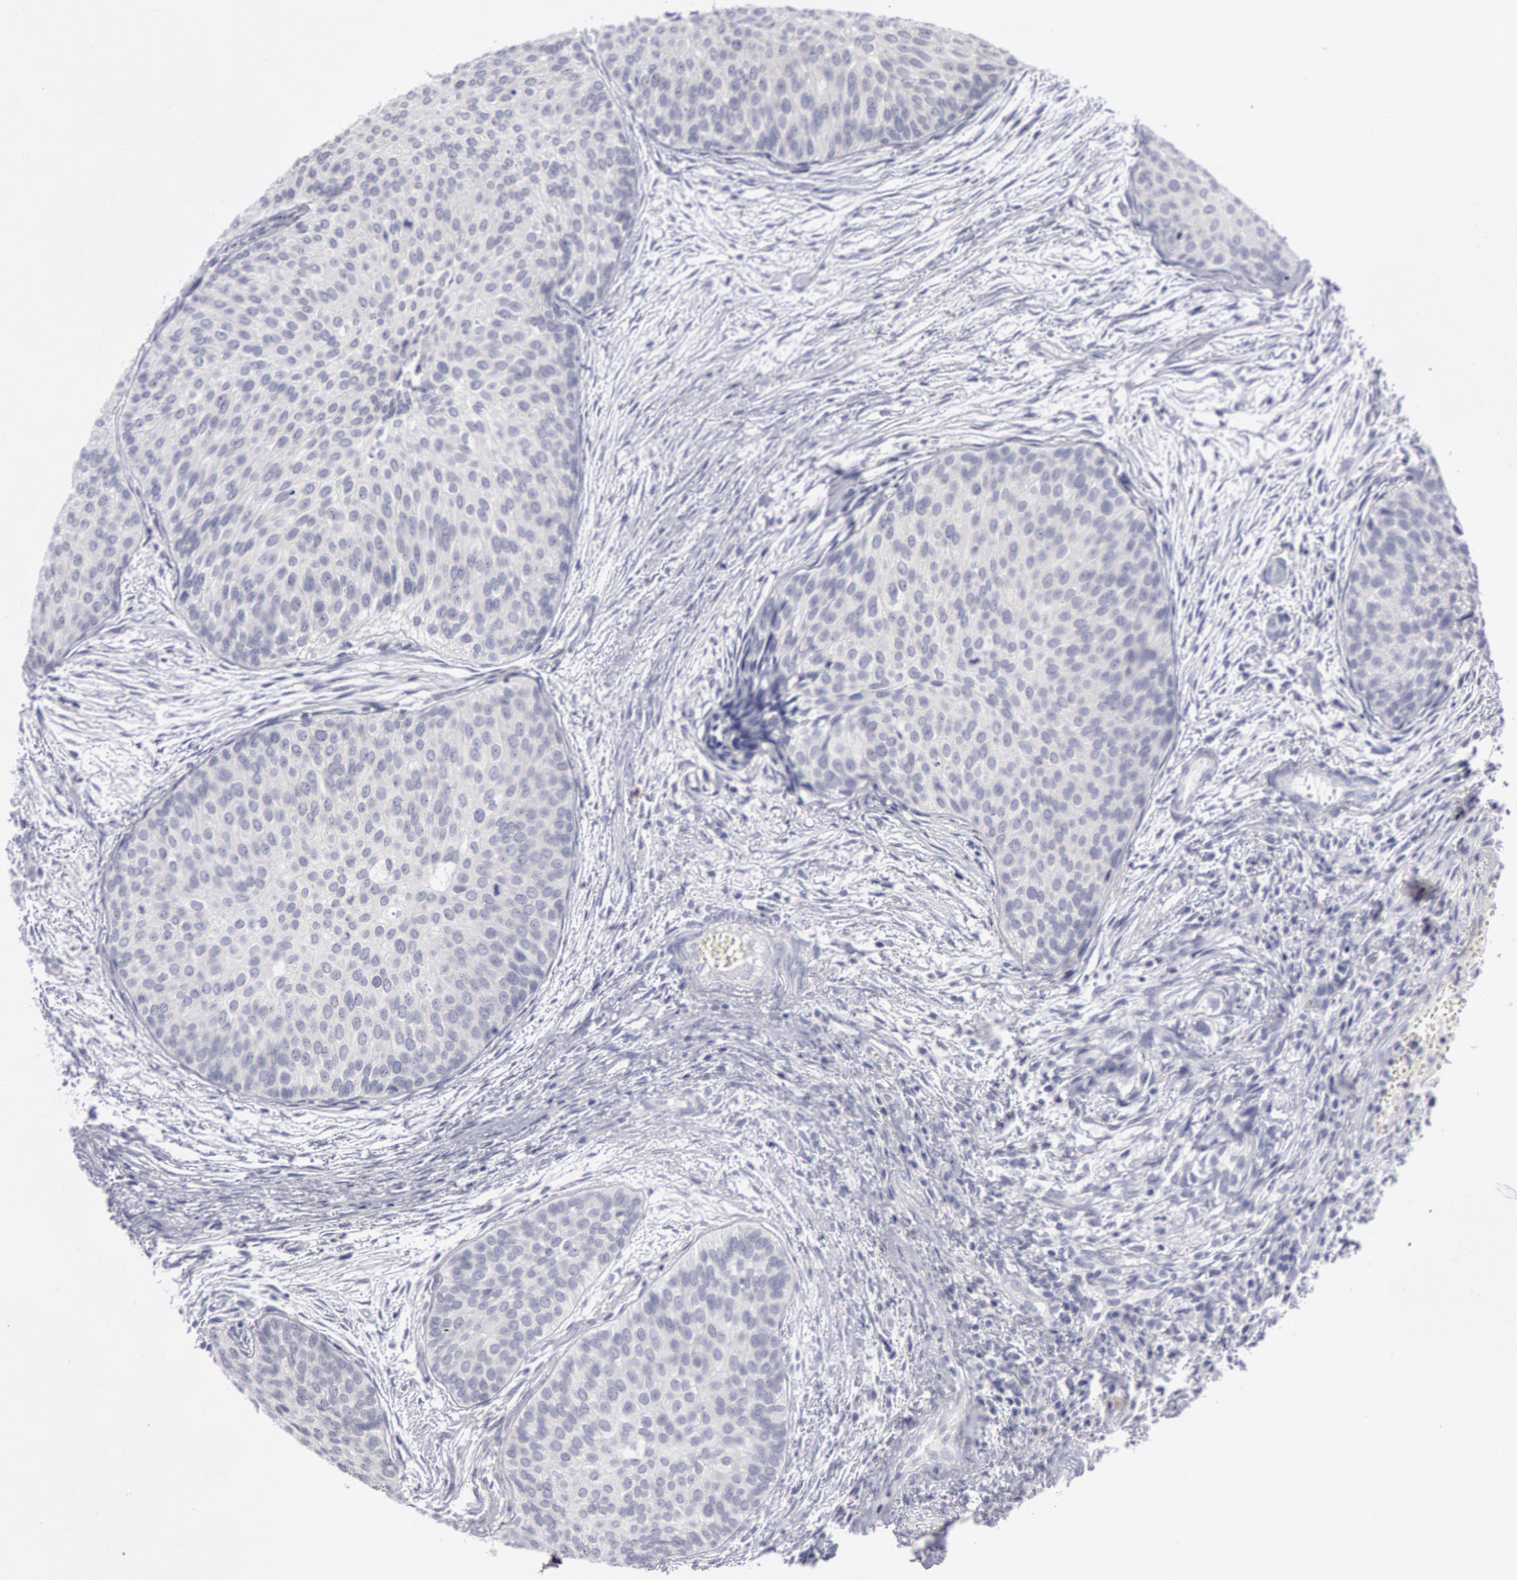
{"staining": {"intensity": "negative", "quantity": "none", "location": "none"}, "tissue": "urothelial cancer", "cell_type": "Tumor cells", "image_type": "cancer", "snomed": [{"axis": "morphology", "description": "Urothelial carcinoma, Low grade"}, {"axis": "topography", "description": "Urinary bladder"}], "caption": "Immunohistochemistry photomicrograph of human low-grade urothelial carcinoma stained for a protein (brown), which shows no staining in tumor cells.", "gene": "KRT16", "patient": {"sex": "male", "age": 84}}